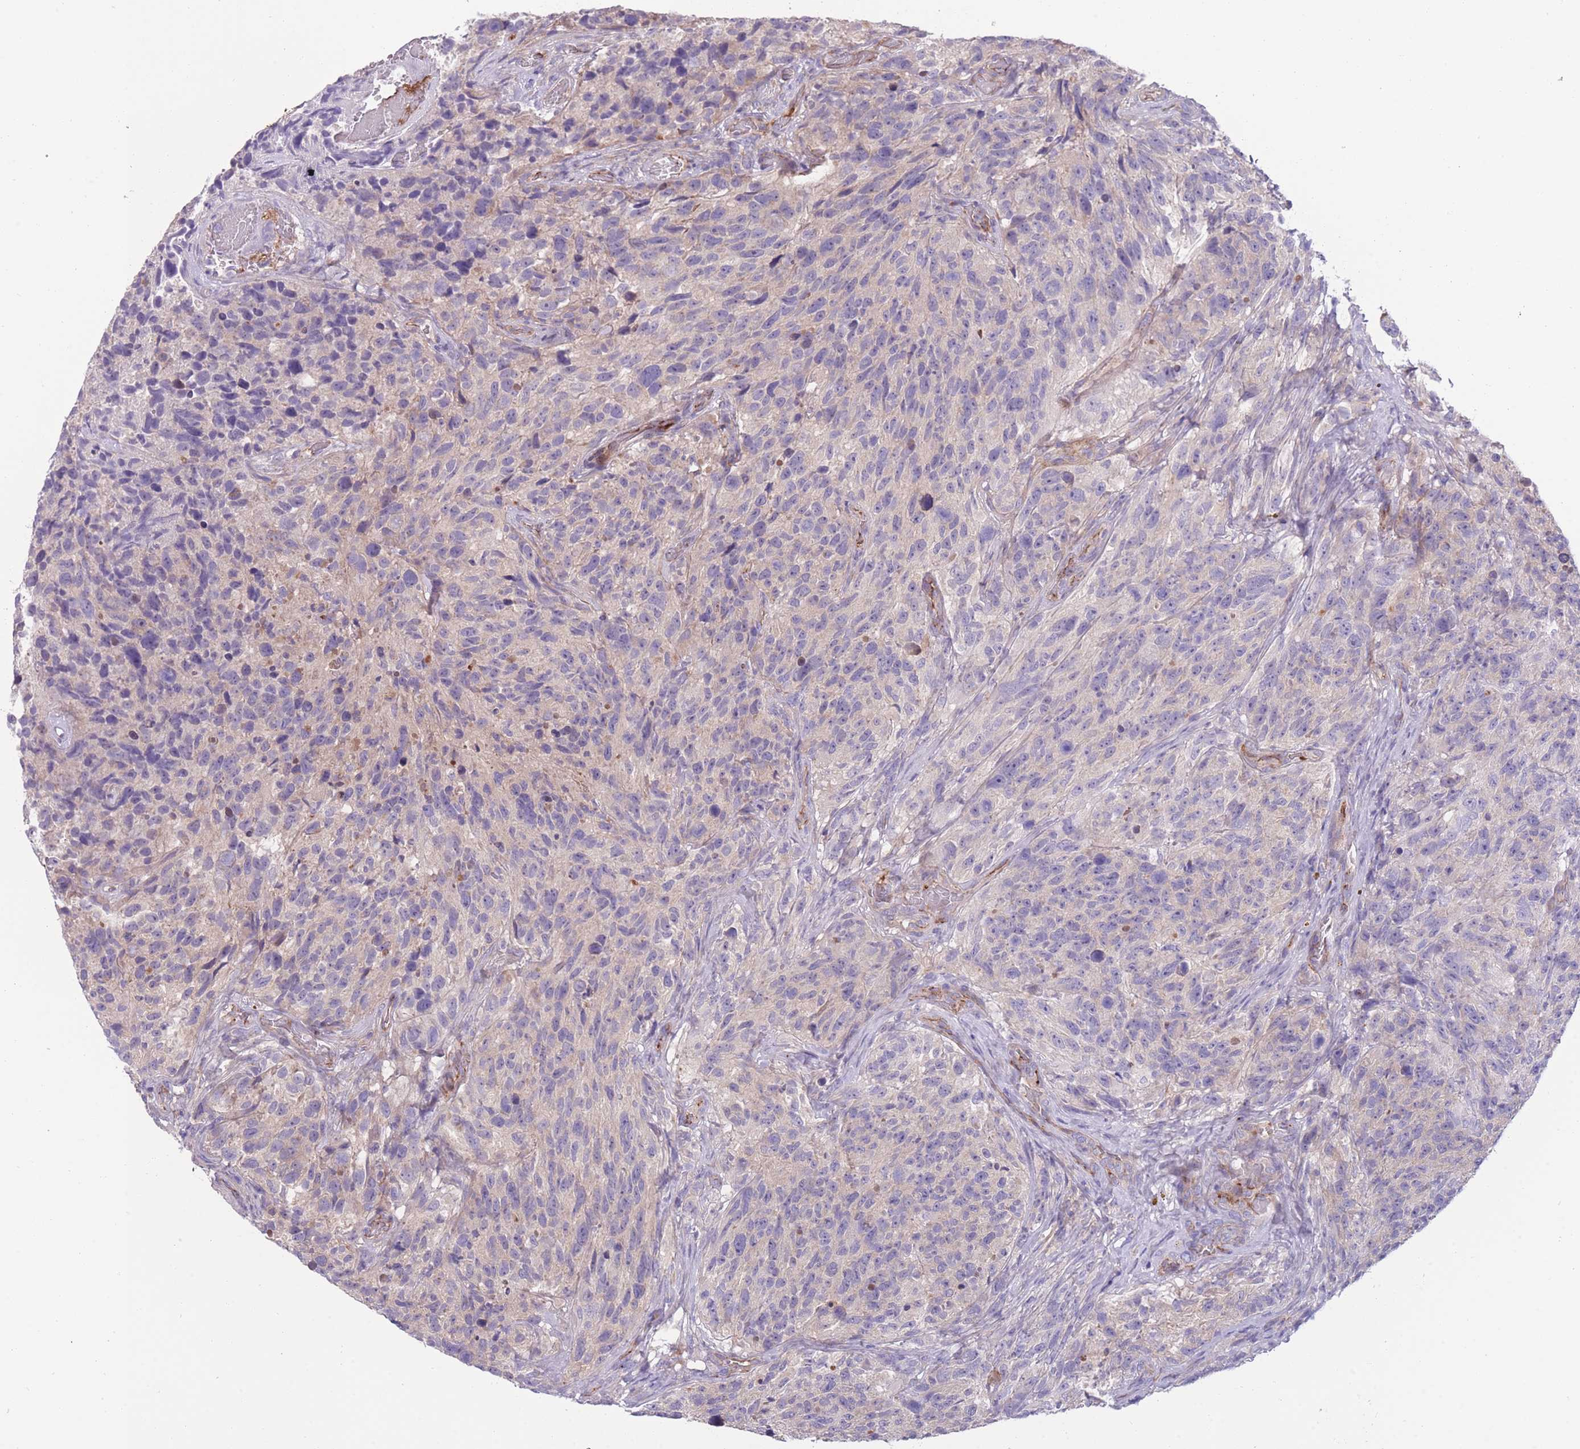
{"staining": {"intensity": "negative", "quantity": "none", "location": "none"}, "tissue": "glioma", "cell_type": "Tumor cells", "image_type": "cancer", "snomed": [{"axis": "morphology", "description": "Glioma, malignant, High grade"}, {"axis": "topography", "description": "Brain"}], "caption": "Glioma was stained to show a protein in brown. There is no significant staining in tumor cells.", "gene": "RGS11", "patient": {"sex": "male", "age": 69}}